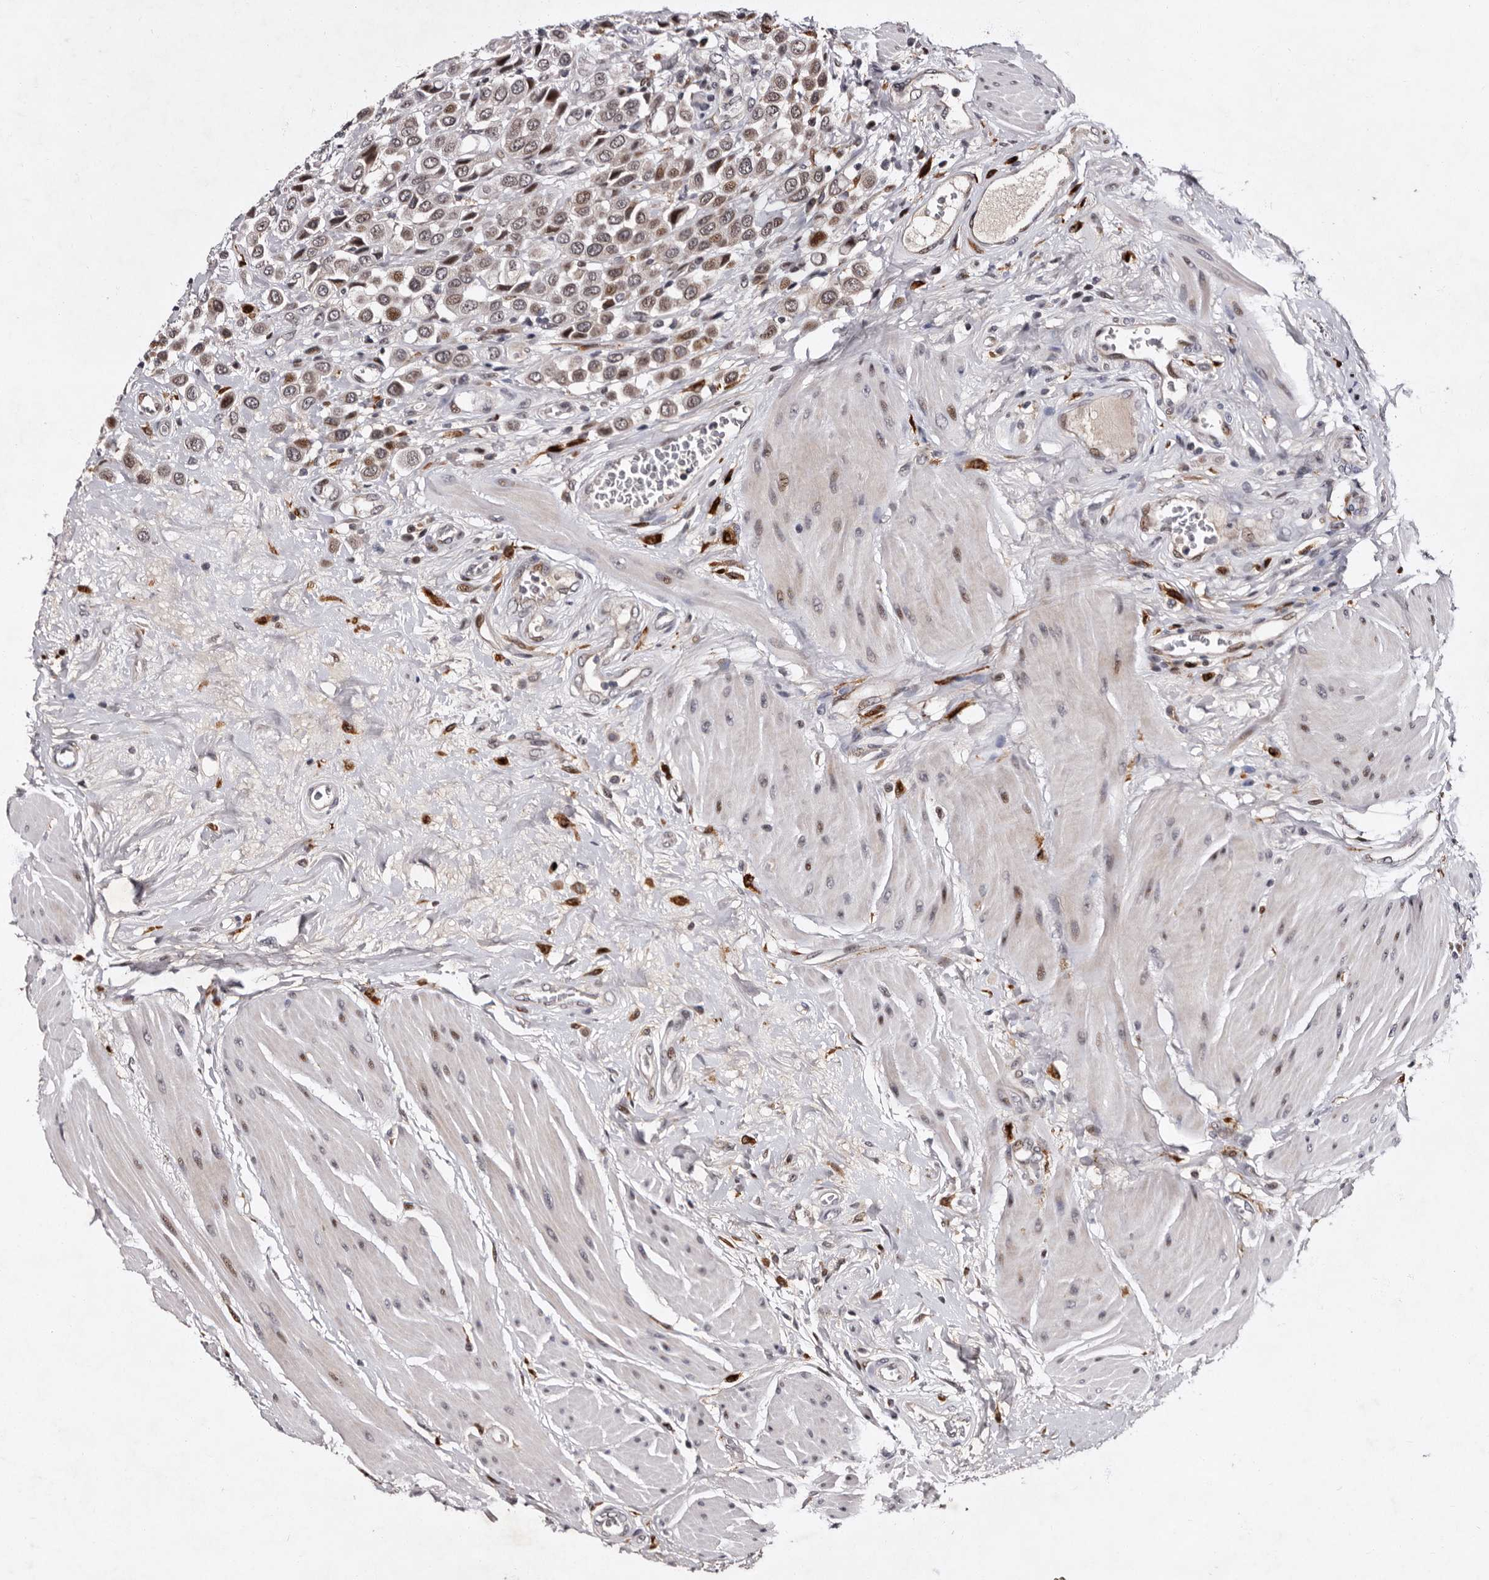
{"staining": {"intensity": "weak", "quantity": ">75%", "location": "cytoplasmic/membranous,nuclear"}, "tissue": "urothelial cancer", "cell_type": "Tumor cells", "image_type": "cancer", "snomed": [{"axis": "morphology", "description": "Urothelial carcinoma, High grade"}, {"axis": "topography", "description": "Urinary bladder"}], "caption": "The micrograph reveals staining of urothelial carcinoma (high-grade), revealing weak cytoplasmic/membranous and nuclear protein staining (brown color) within tumor cells.", "gene": "TNKS", "patient": {"sex": "male", "age": 50}}